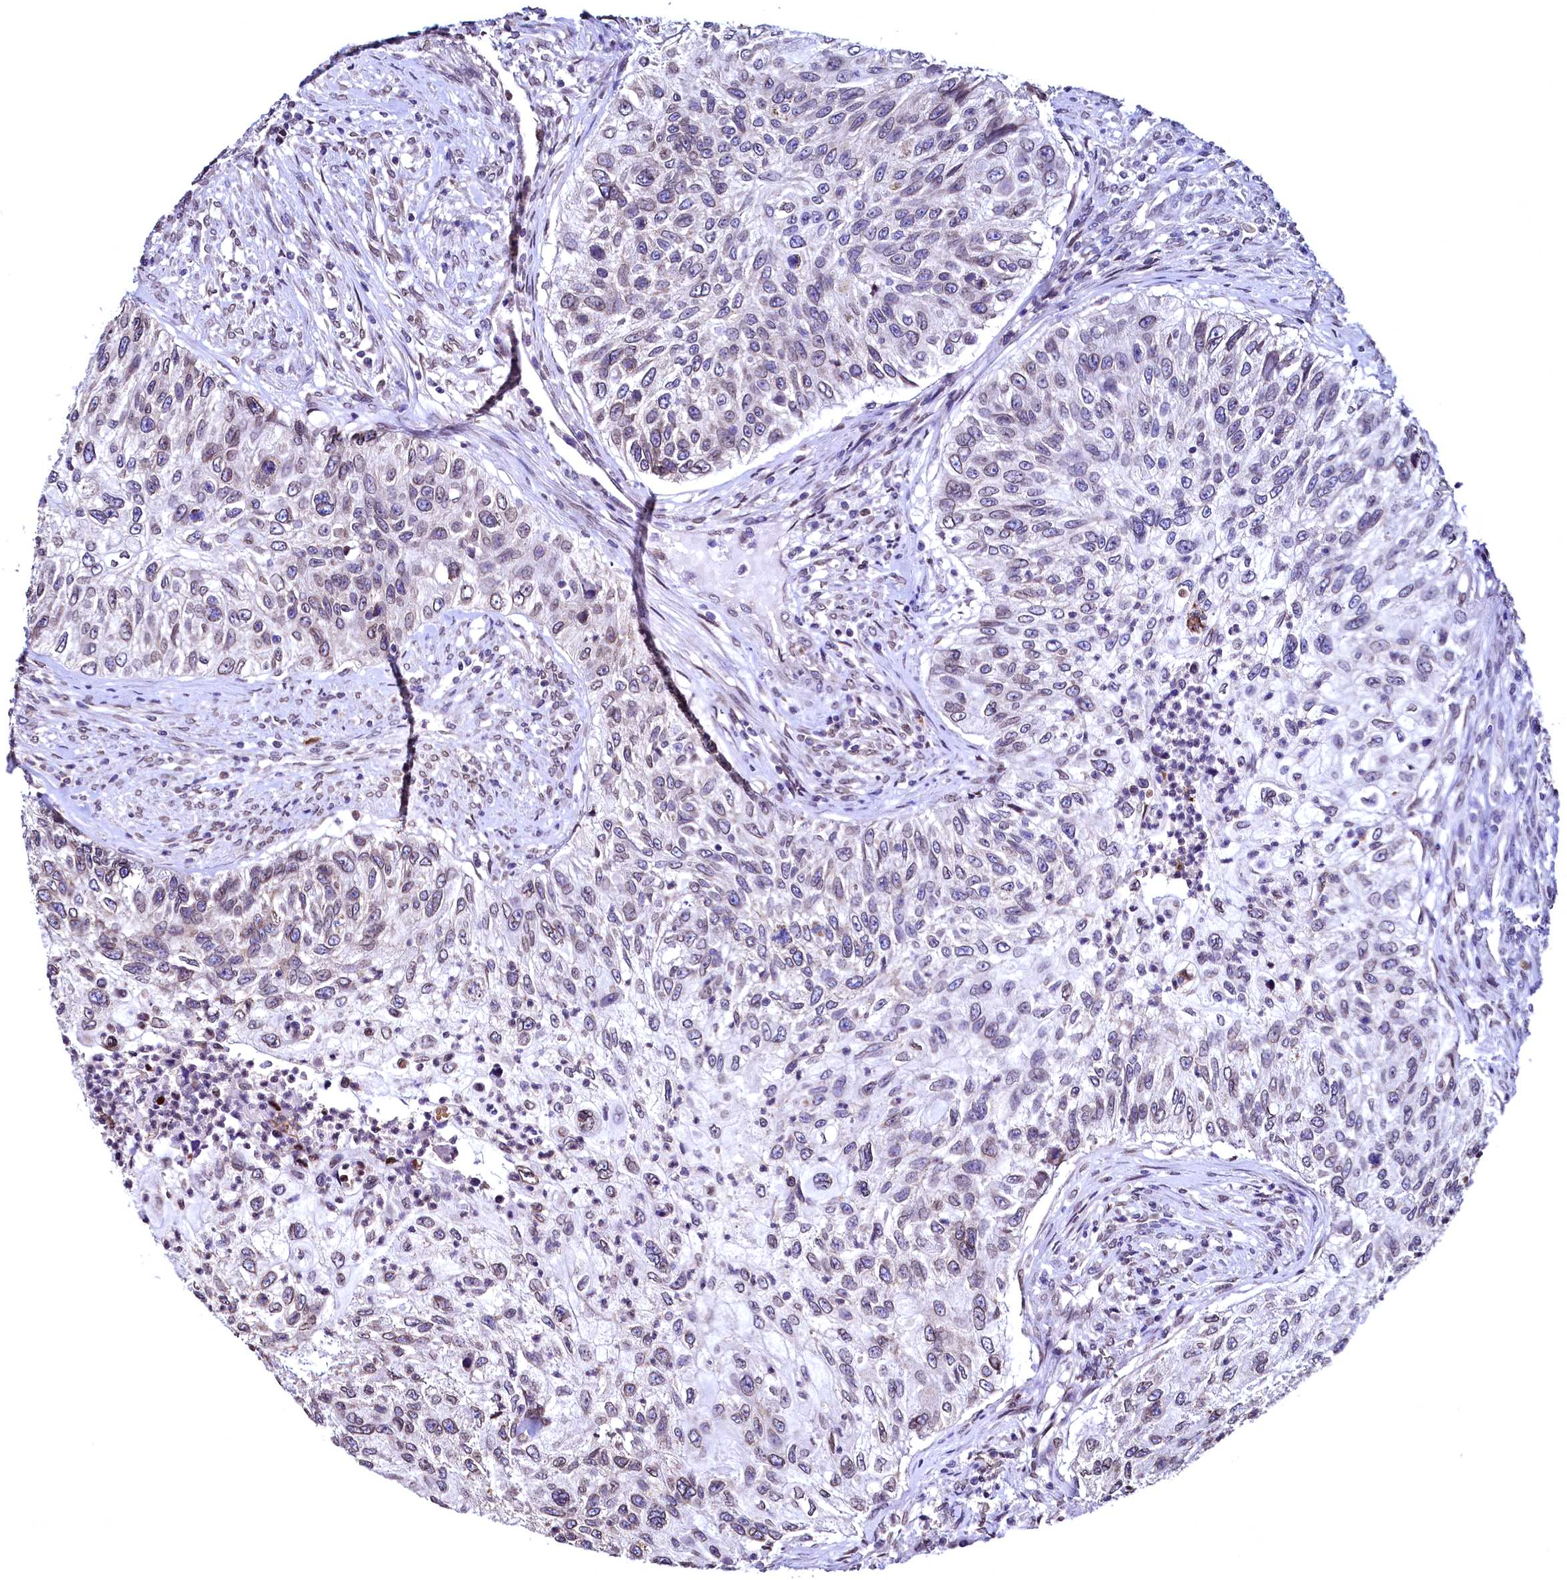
{"staining": {"intensity": "weak", "quantity": "<25%", "location": "cytoplasmic/membranous"}, "tissue": "urothelial cancer", "cell_type": "Tumor cells", "image_type": "cancer", "snomed": [{"axis": "morphology", "description": "Urothelial carcinoma, High grade"}, {"axis": "topography", "description": "Urinary bladder"}], "caption": "There is no significant positivity in tumor cells of urothelial cancer.", "gene": "HAND1", "patient": {"sex": "female", "age": 60}}